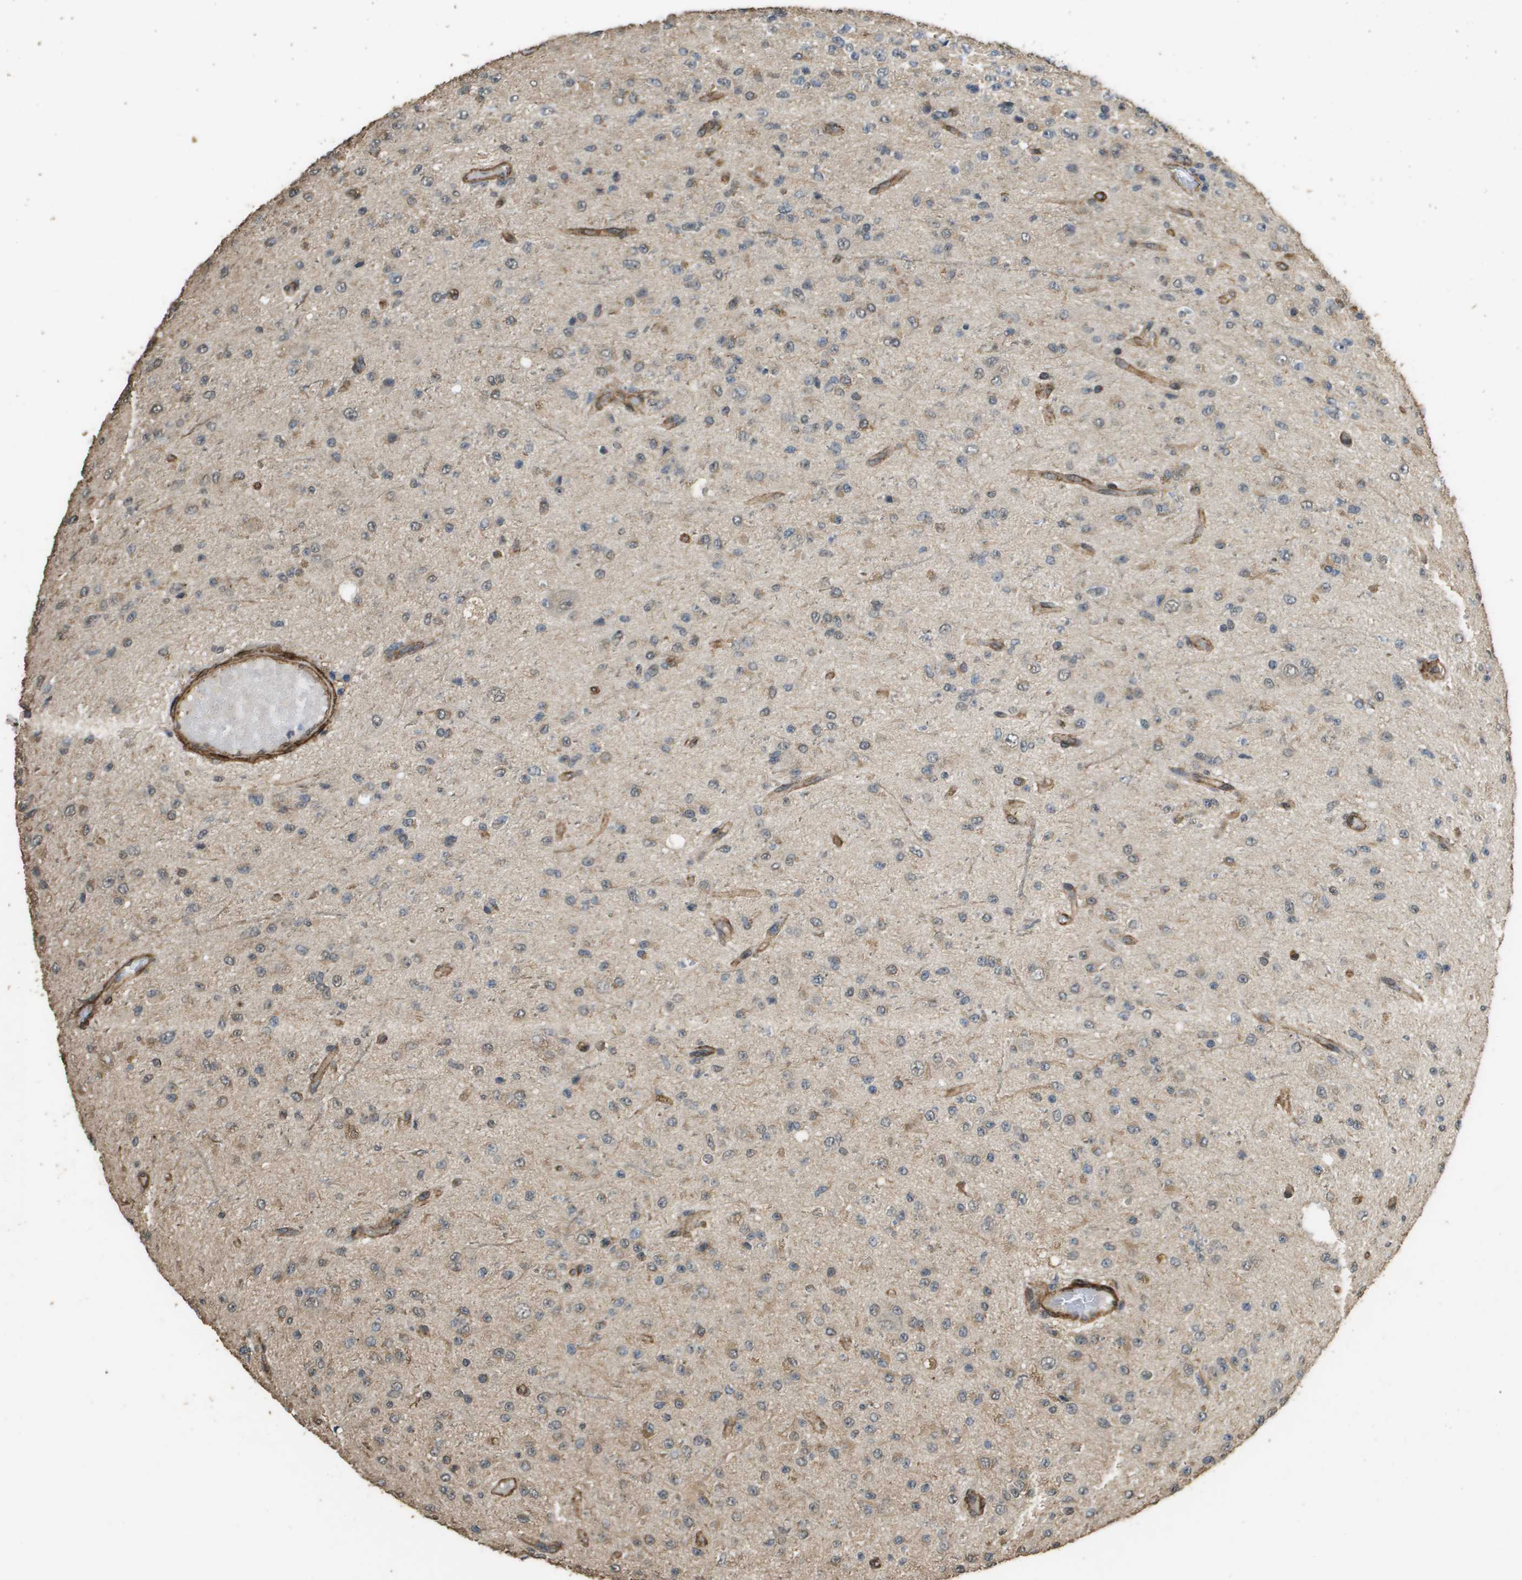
{"staining": {"intensity": "weak", "quantity": "25%-75%", "location": "cytoplasmic/membranous"}, "tissue": "glioma", "cell_type": "Tumor cells", "image_type": "cancer", "snomed": [{"axis": "morphology", "description": "Glioma, malignant, High grade"}, {"axis": "topography", "description": "pancreas cauda"}], "caption": "Protein staining of malignant glioma (high-grade) tissue reveals weak cytoplasmic/membranous staining in approximately 25%-75% of tumor cells.", "gene": "AAMP", "patient": {"sex": "male", "age": 60}}